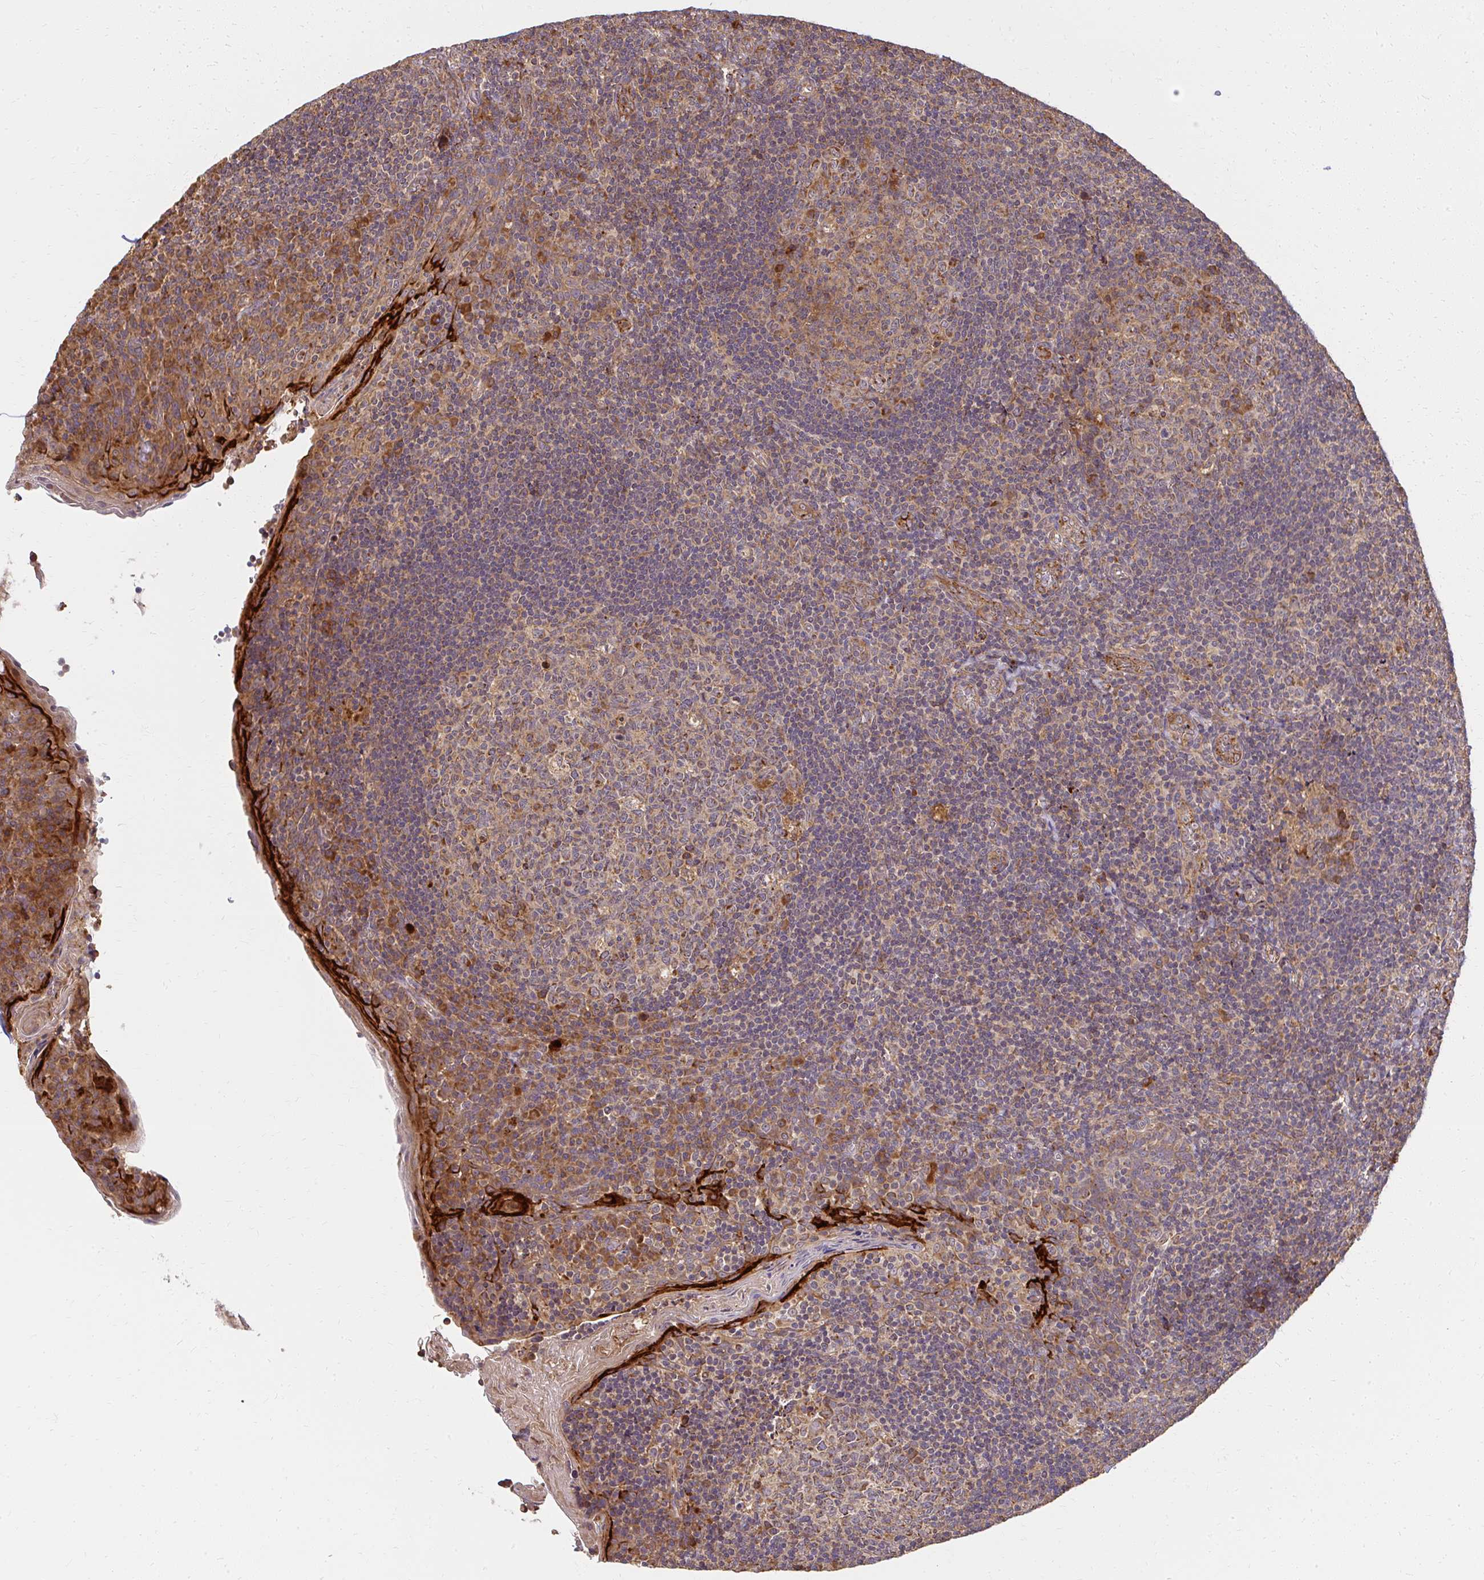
{"staining": {"intensity": "strong", "quantity": "25%-75%", "location": "cytoplasmic/membranous"}, "tissue": "tonsil", "cell_type": "Germinal center cells", "image_type": "normal", "snomed": [{"axis": "morphology", "description": "Normal tissue, NOS"}, {"axis": "topography", "description": "Tonsil"}], "caption": "This micrograph reveals IHC staining of benign human tonsil, with high strong cytoplasmic/membranous expression in approximately 25%-75% of germinal center cells.", "gene": "GNS", "patient": {"sex": "male", "age": 17}}